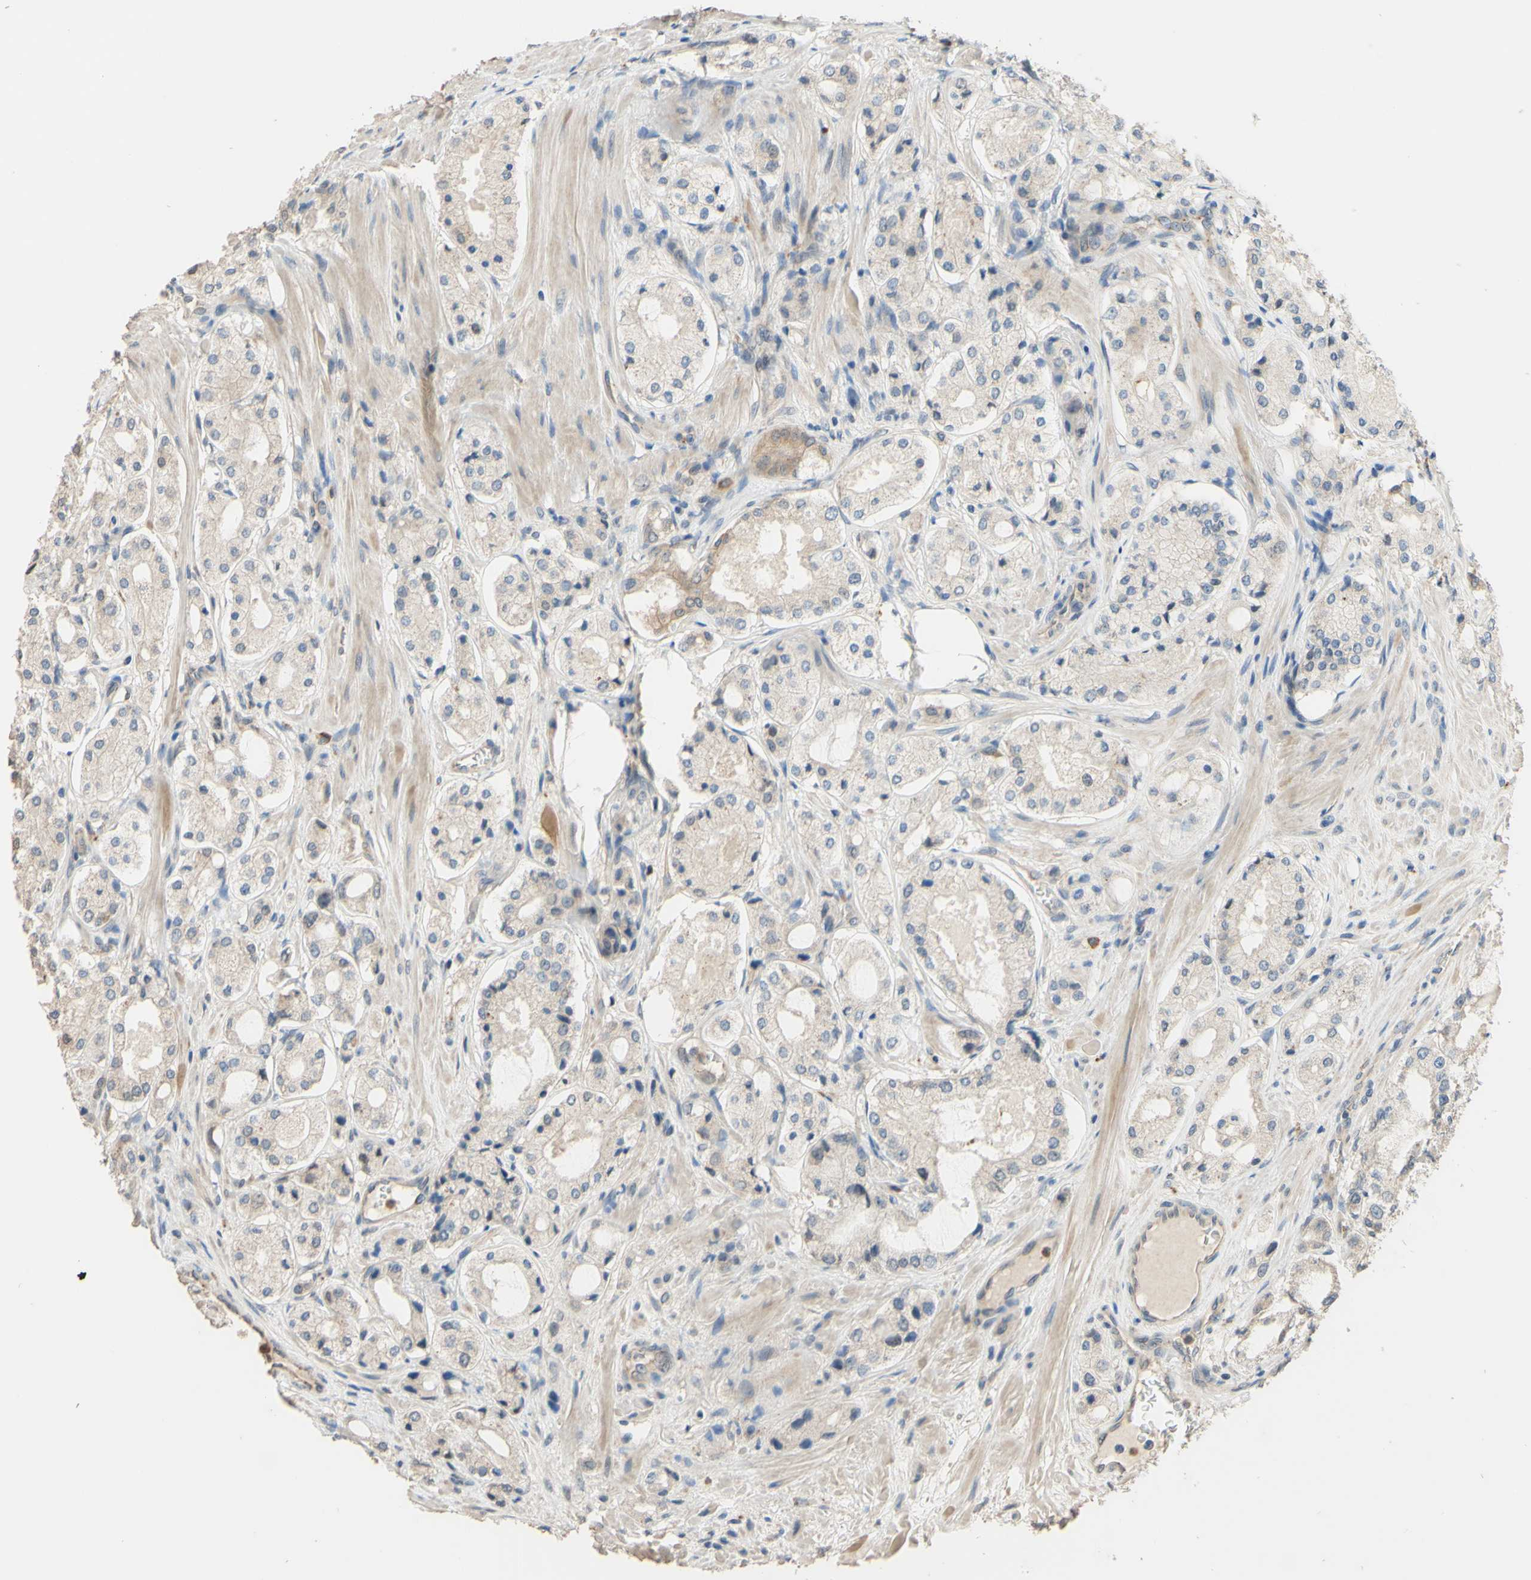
{"staining": {"intensity": "weak", "quantity": ">75%", "location": "cytoplasmic/membranous"}, "tissue": "prostate cancer", "cell_type": "Tumor cells", "image_type": "cancer", "snomed": [{"axis": "morphology", "description": "Adenocarcinoma, High grade"}, {"axis": "topography", "description": "Prostate"}], "caption": "Immunohistochemistry (IHC) histopathology image of neoplastic tissue: prostate adenocarcinoma (high-grade) stained using IHC exhibits low levels of weak protein expression localized specifically in the cytoplasmic/membranous of tumor cells, appearing as a cytoplasmic/membranous brown color.", "gene": "SMIM19", "patient": {"sex": "male", "age": 65}}